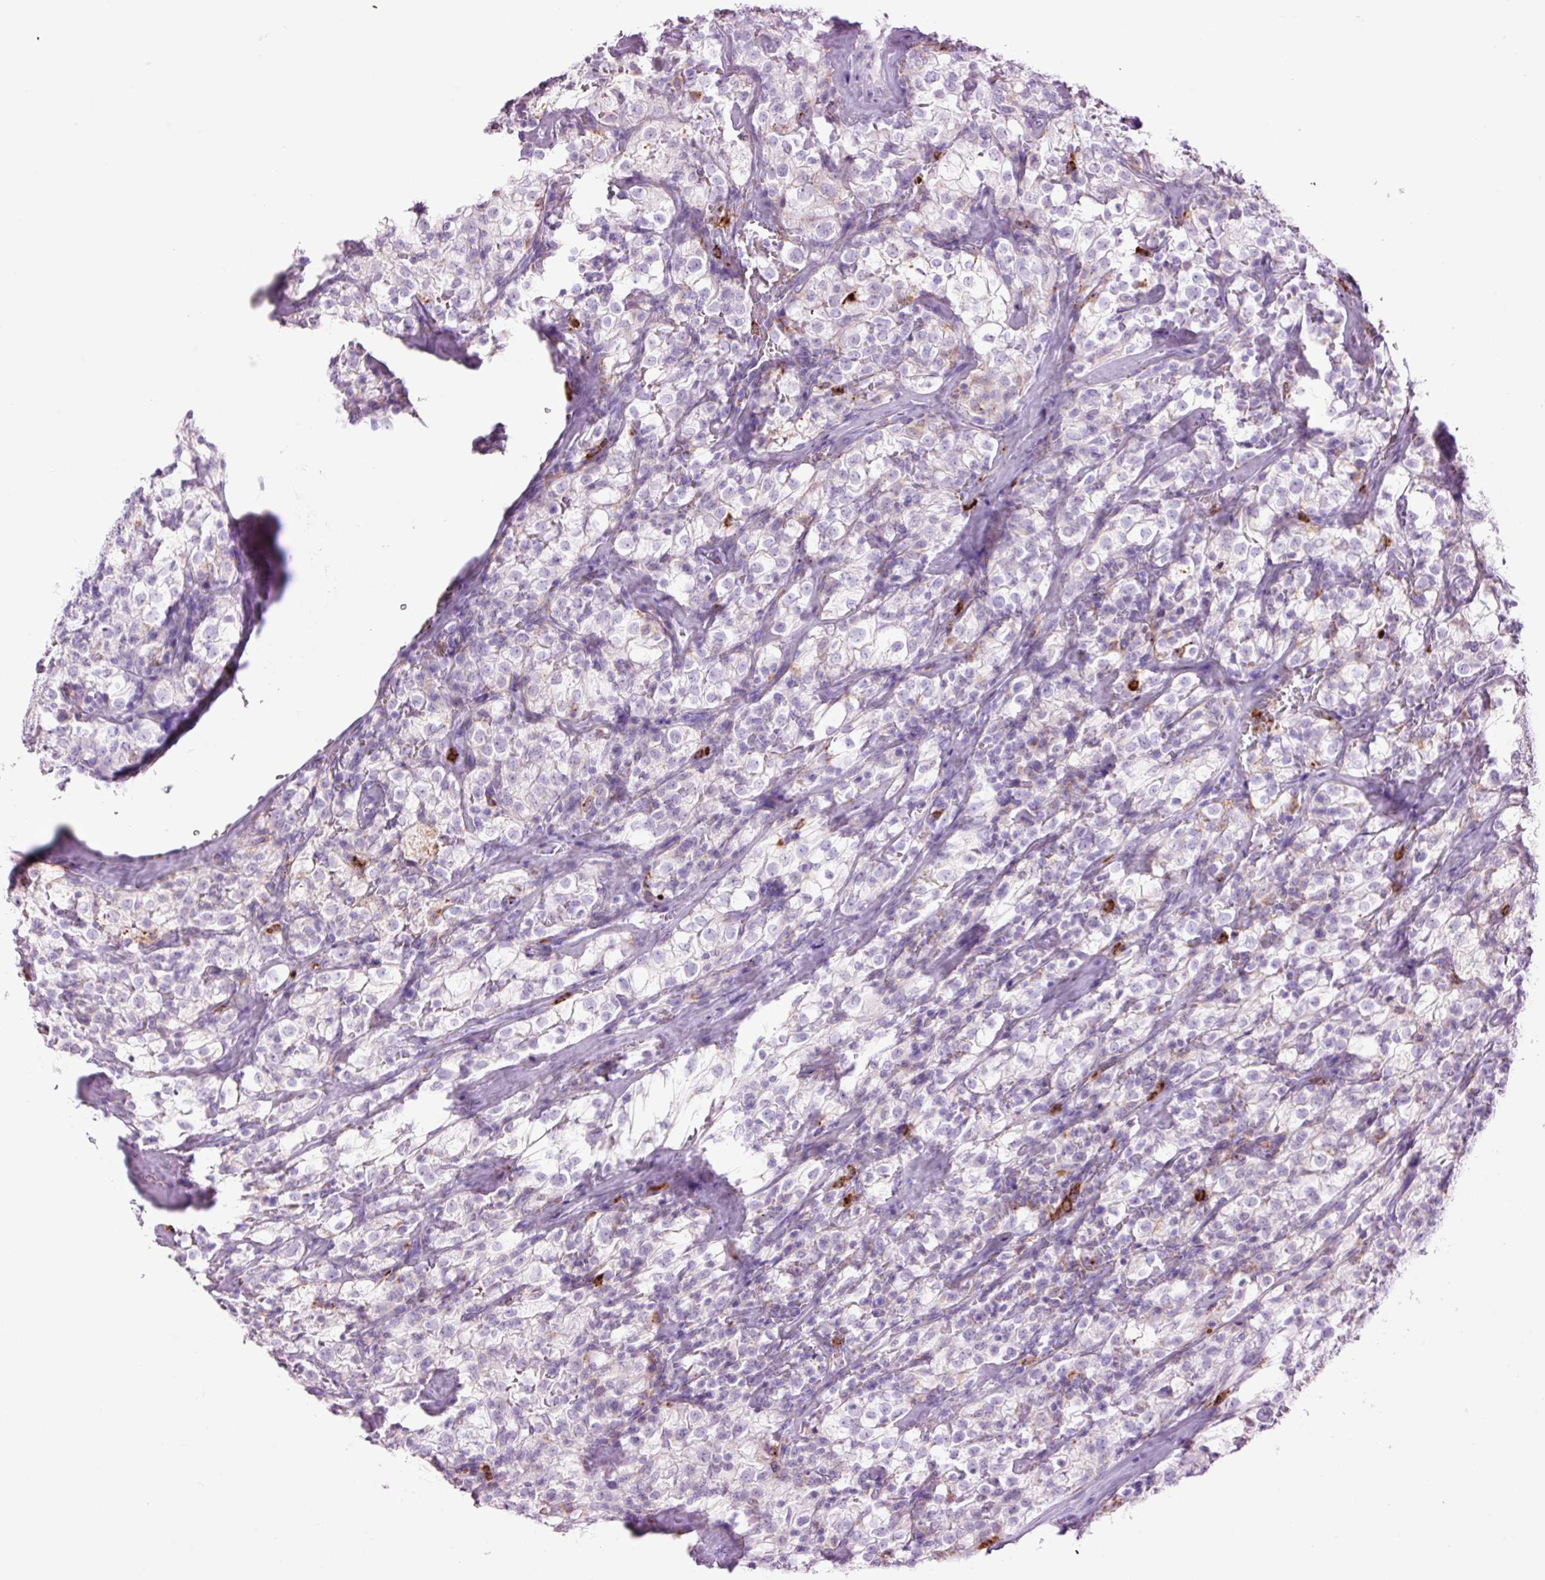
{"staining": {"intensity": "negative", "quantity": "none", "location": "none"}, "tissue": "renal cancer", "cell_type": "Tumor cells", "image_type": "cancer", "snomed": [{"axis": "morphology", "description": "Adenocarcinoma, NOS"}, {"axis": "topography", "description": "Kidney"}], "caption": "This is a micrograph of immunohistochemistry staining of renal cancer (adenocarcinoma), which shows no expression in tumor cells.", "gene": "LYZ", "patient": {"sex": "female", "age": 74}}